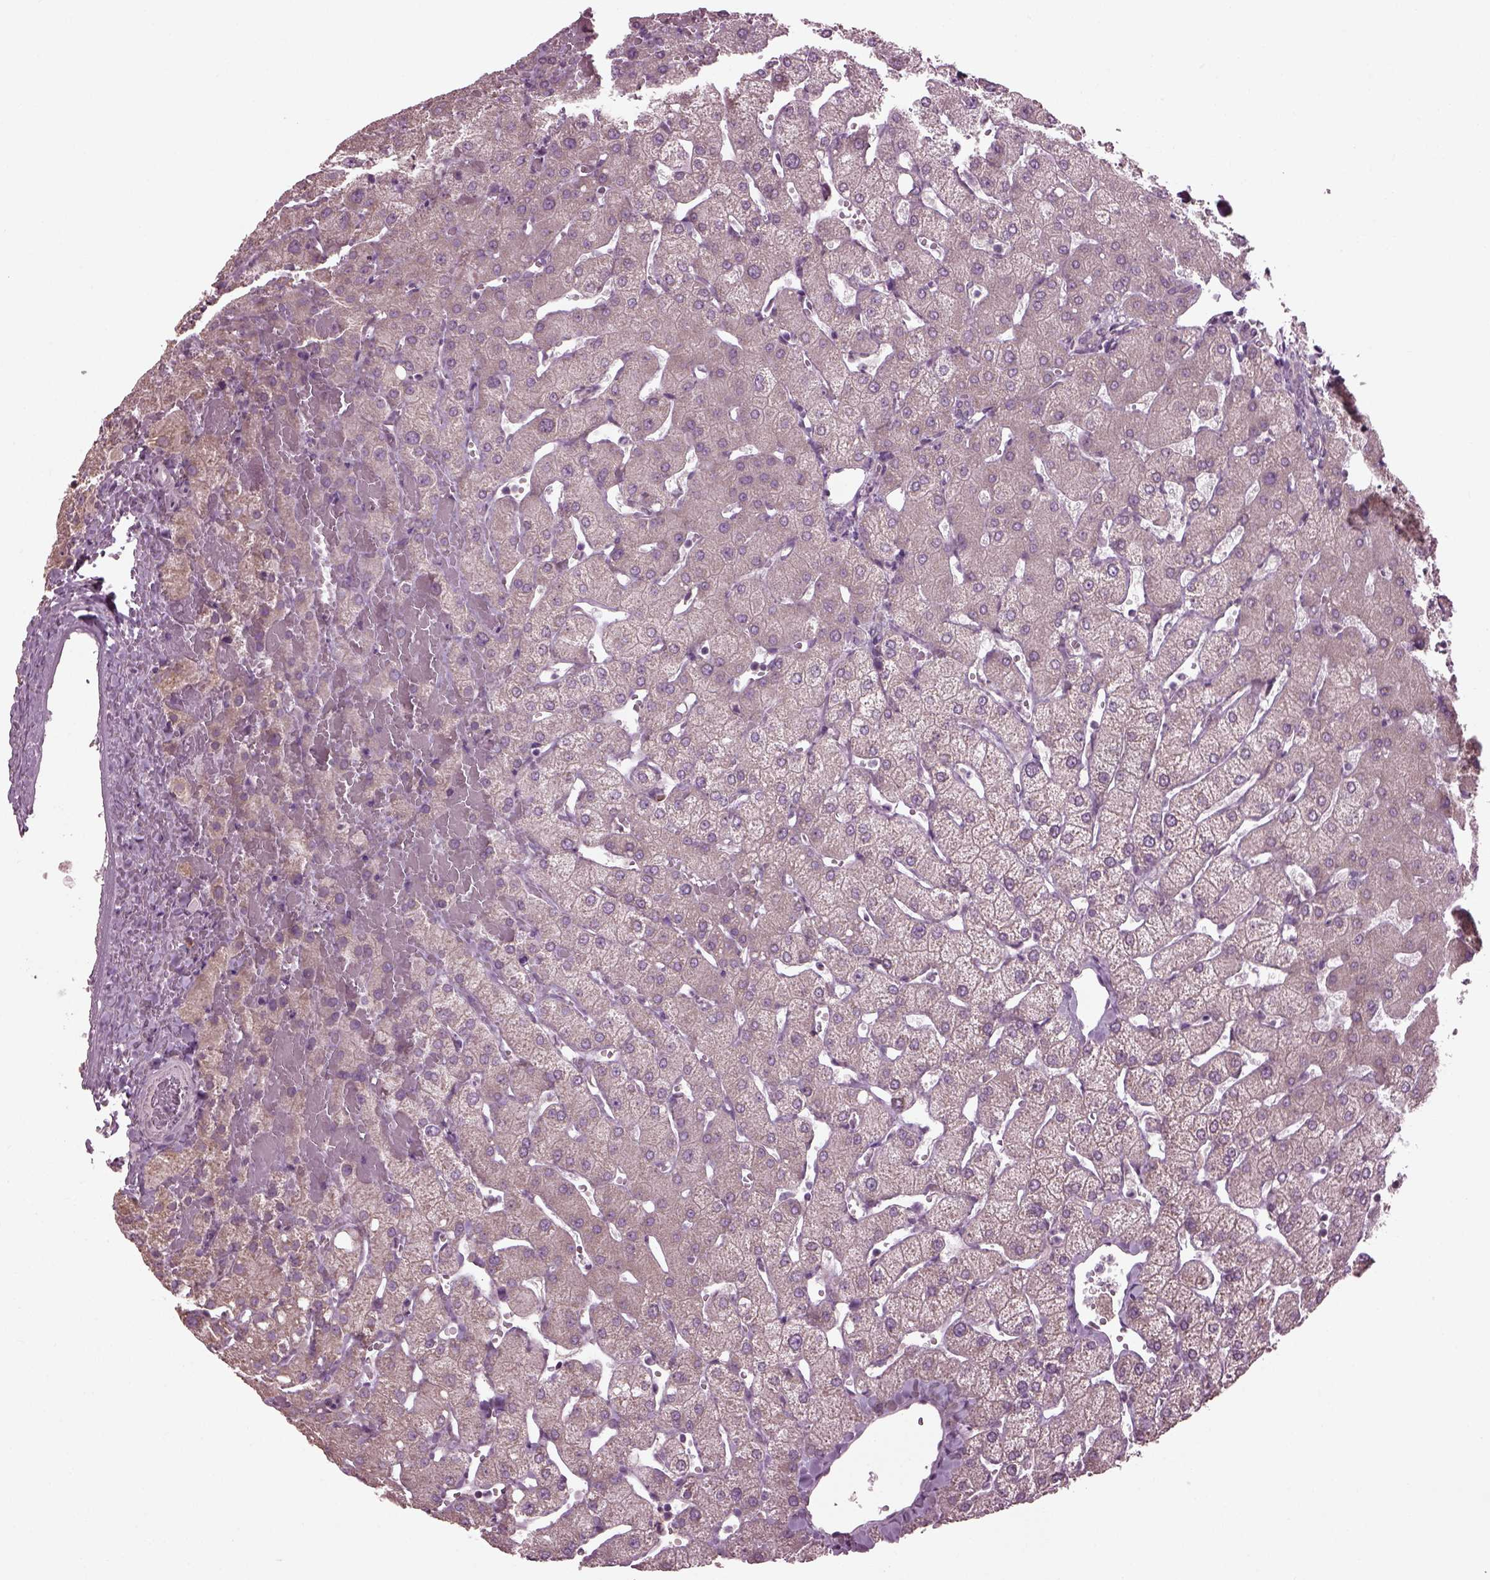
{"staining": {"intensity": "negative", "quantity": "none", "location": "none"}, "tissue": "liver", "cell_type": "Cholangiocytes", "image_type": "normal", "snomed": [{"axis": "morphology", "description": "Normal tissue, NOS"}, {"axis": "topography", "description": "Liver"}], "caption": "Immunohistochemistry (IHC) of normal human liver reveals no expression in cholangiocytes. The staining is performed using DAB brown chromogen with nuclei counter-stained in using hematoxylin.", "gene": "CABP5", "patient": {"sex": "female", "age": 54}}